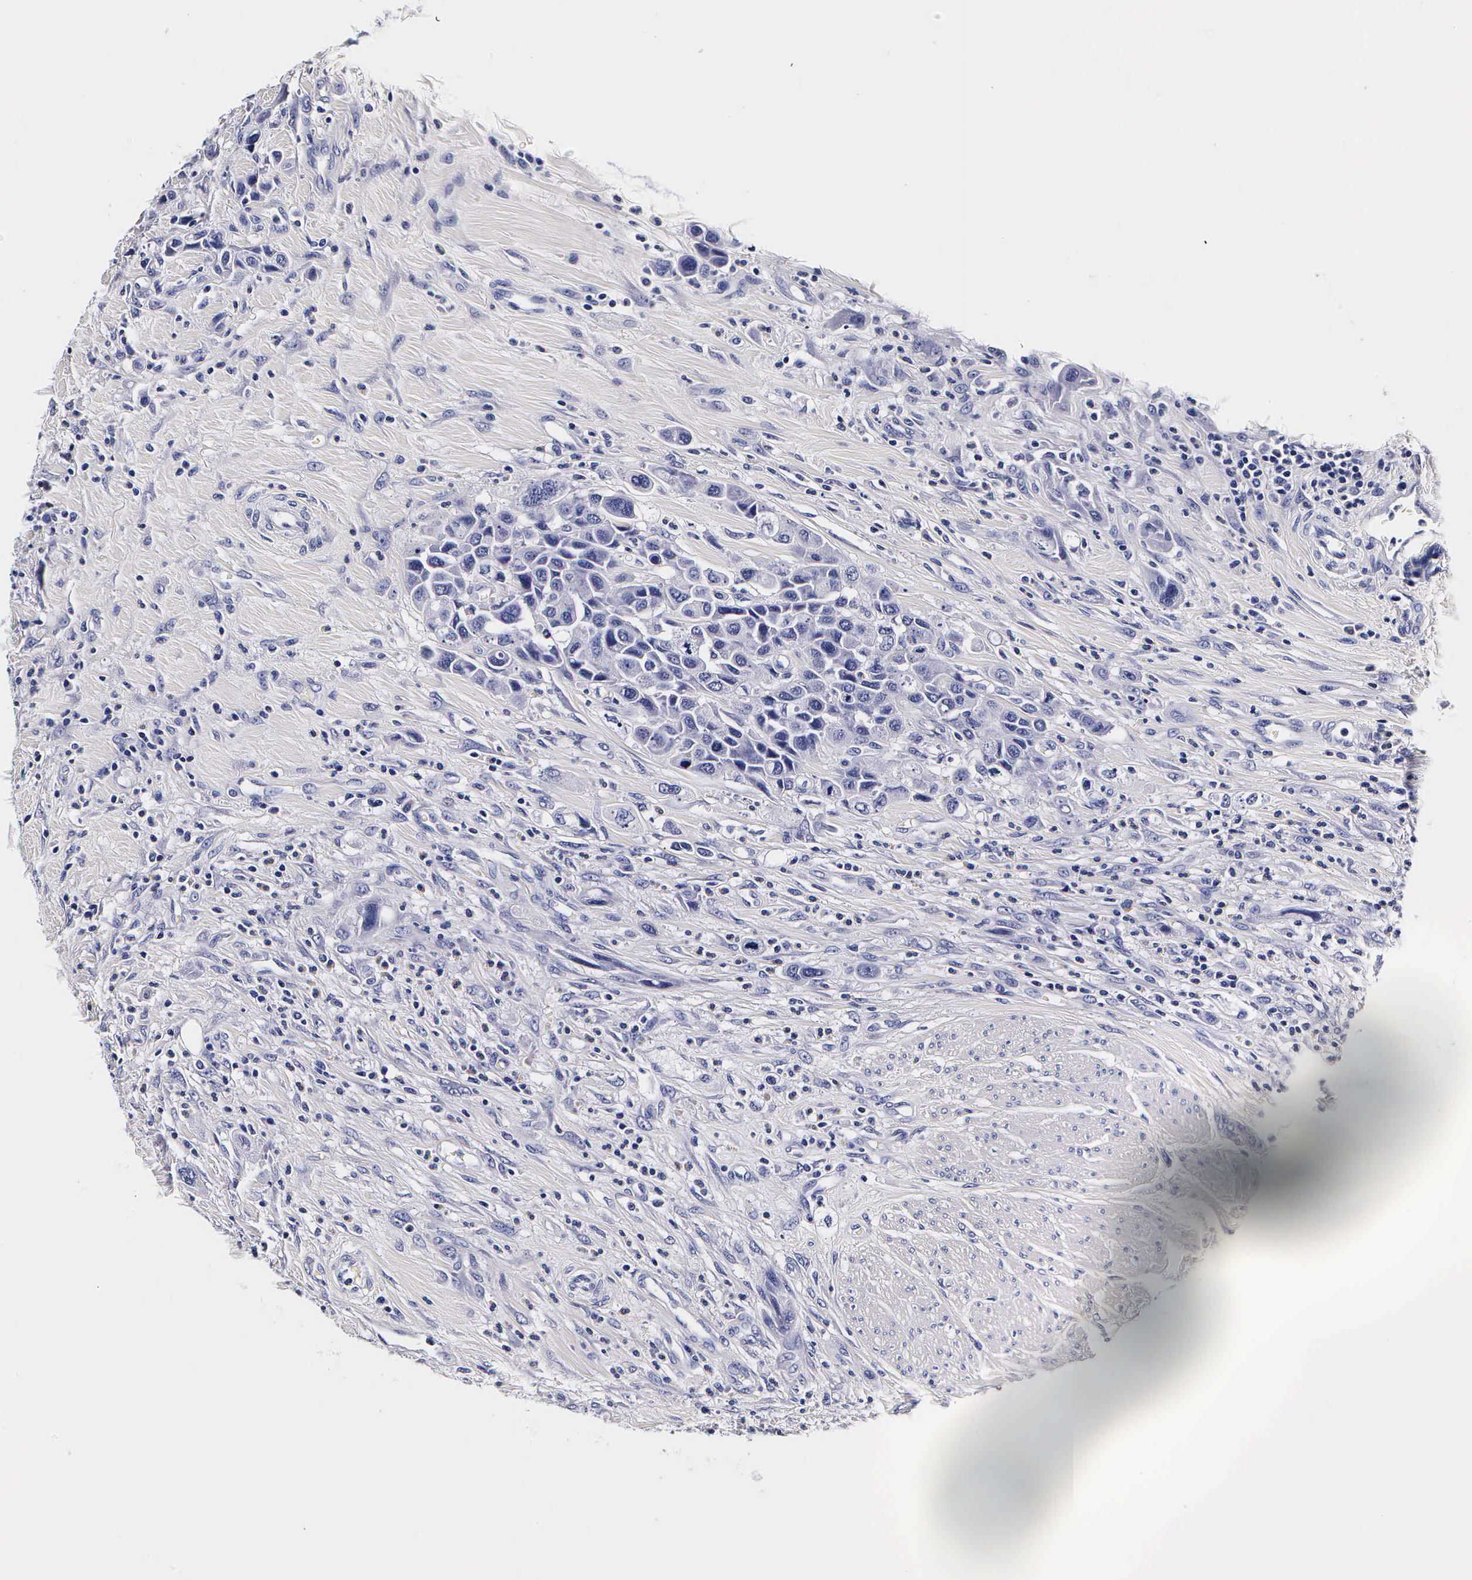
{"staining": {"intensity": "negative", "quantity": "none", "location": "none"}, "tissue": "urothelial cancer", "cell_type": "Tumor cells", "image_type": "cancer", "snomed": [{"axis": "morphology", "description": "Urothelial carcinoma, High grade"}, {"axis": "topography", "description": "Urinary bladder"}], "caption": "Histopathology image shows no significant protein expression in tumor cells of urothelial carcinoma (high-grade).", "gene": "IAPP", "patient": {"sex": "male", "age": 50}}